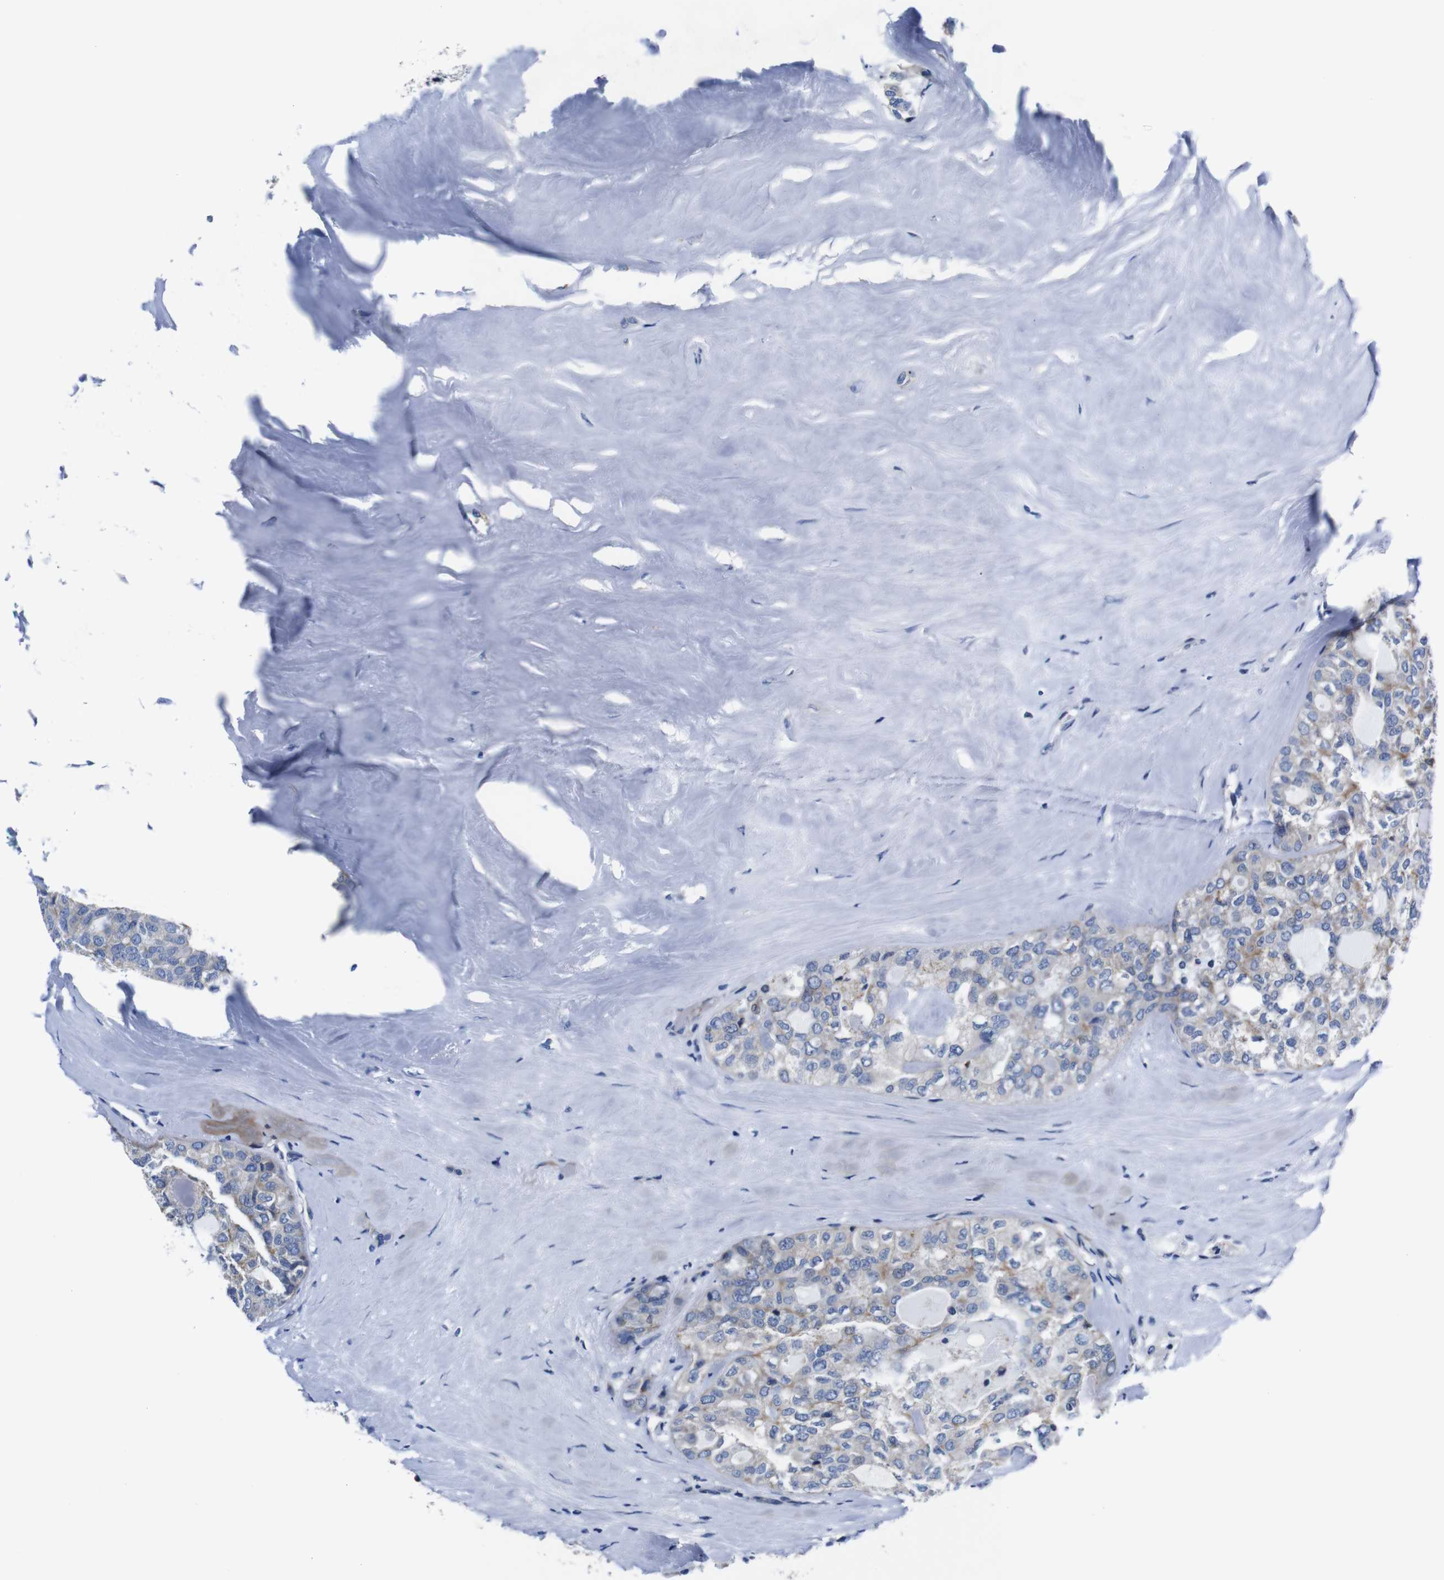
{"staining": {"intensity": "moderate", "quantity": "<25%", "location": "cytoplasmic/membranous"}, "tissue": "thyroid cancer", "cell_type": "Tumor cells", "image_type": "cancer", "snomed": [{"axis": "morphology", "description": "Follicular adenoma carcinoma, NOS"}, {"axis": "topography", "description": "Thyroid gland"}], "caption": "Thyroid follicular adenoma carcinoma was stained to show a protein in brown. There is low levels of moderate cytoplasmic/membranous expression in about <25% of tumor cells. Immunohistochemistry stains the protein in brown and the nuclei are stained blue.", "gene": "SNX19", "patient": {"sex": "male", "age": 75}}